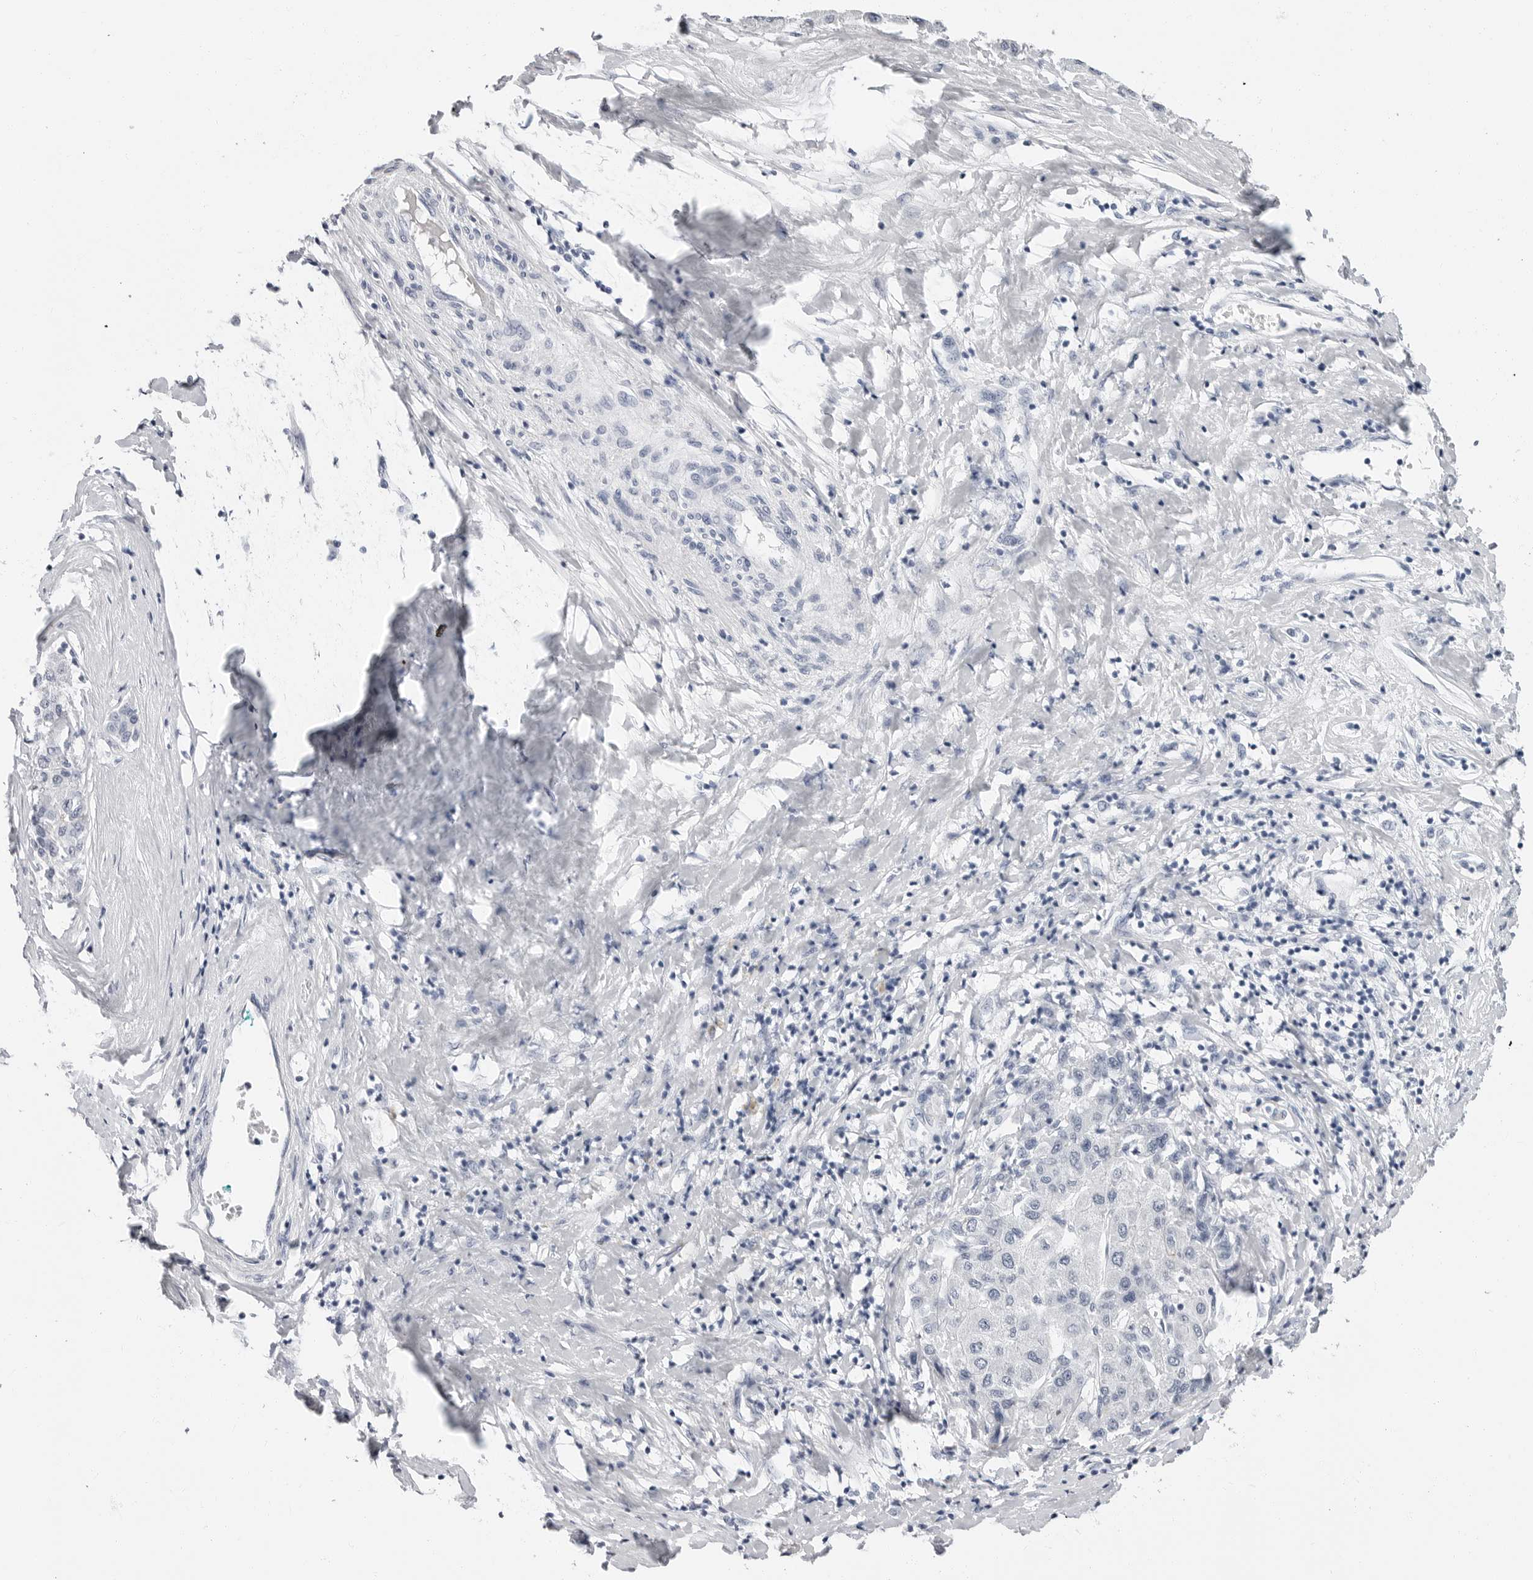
{"staining": {"intensity": "negative", "quantity": "none", "location": "none"}, "tissue": "liver cancer", "cell_type": "Tumor cells", "image_type": "cancer", "snomed": [{"axis": "morphology", "description": "Carcinoma, Hepatocellular, NOS"}, {"axis": "topography", "description": "Liver"}], "caption": "Liver hepatocellular carcinoma stained for a protein using immunohistochemistry (IHC) demonstrates no positivity tumor cells.", "gene": "ERICH3", "patient": {"sex": "male", "age": 65}}